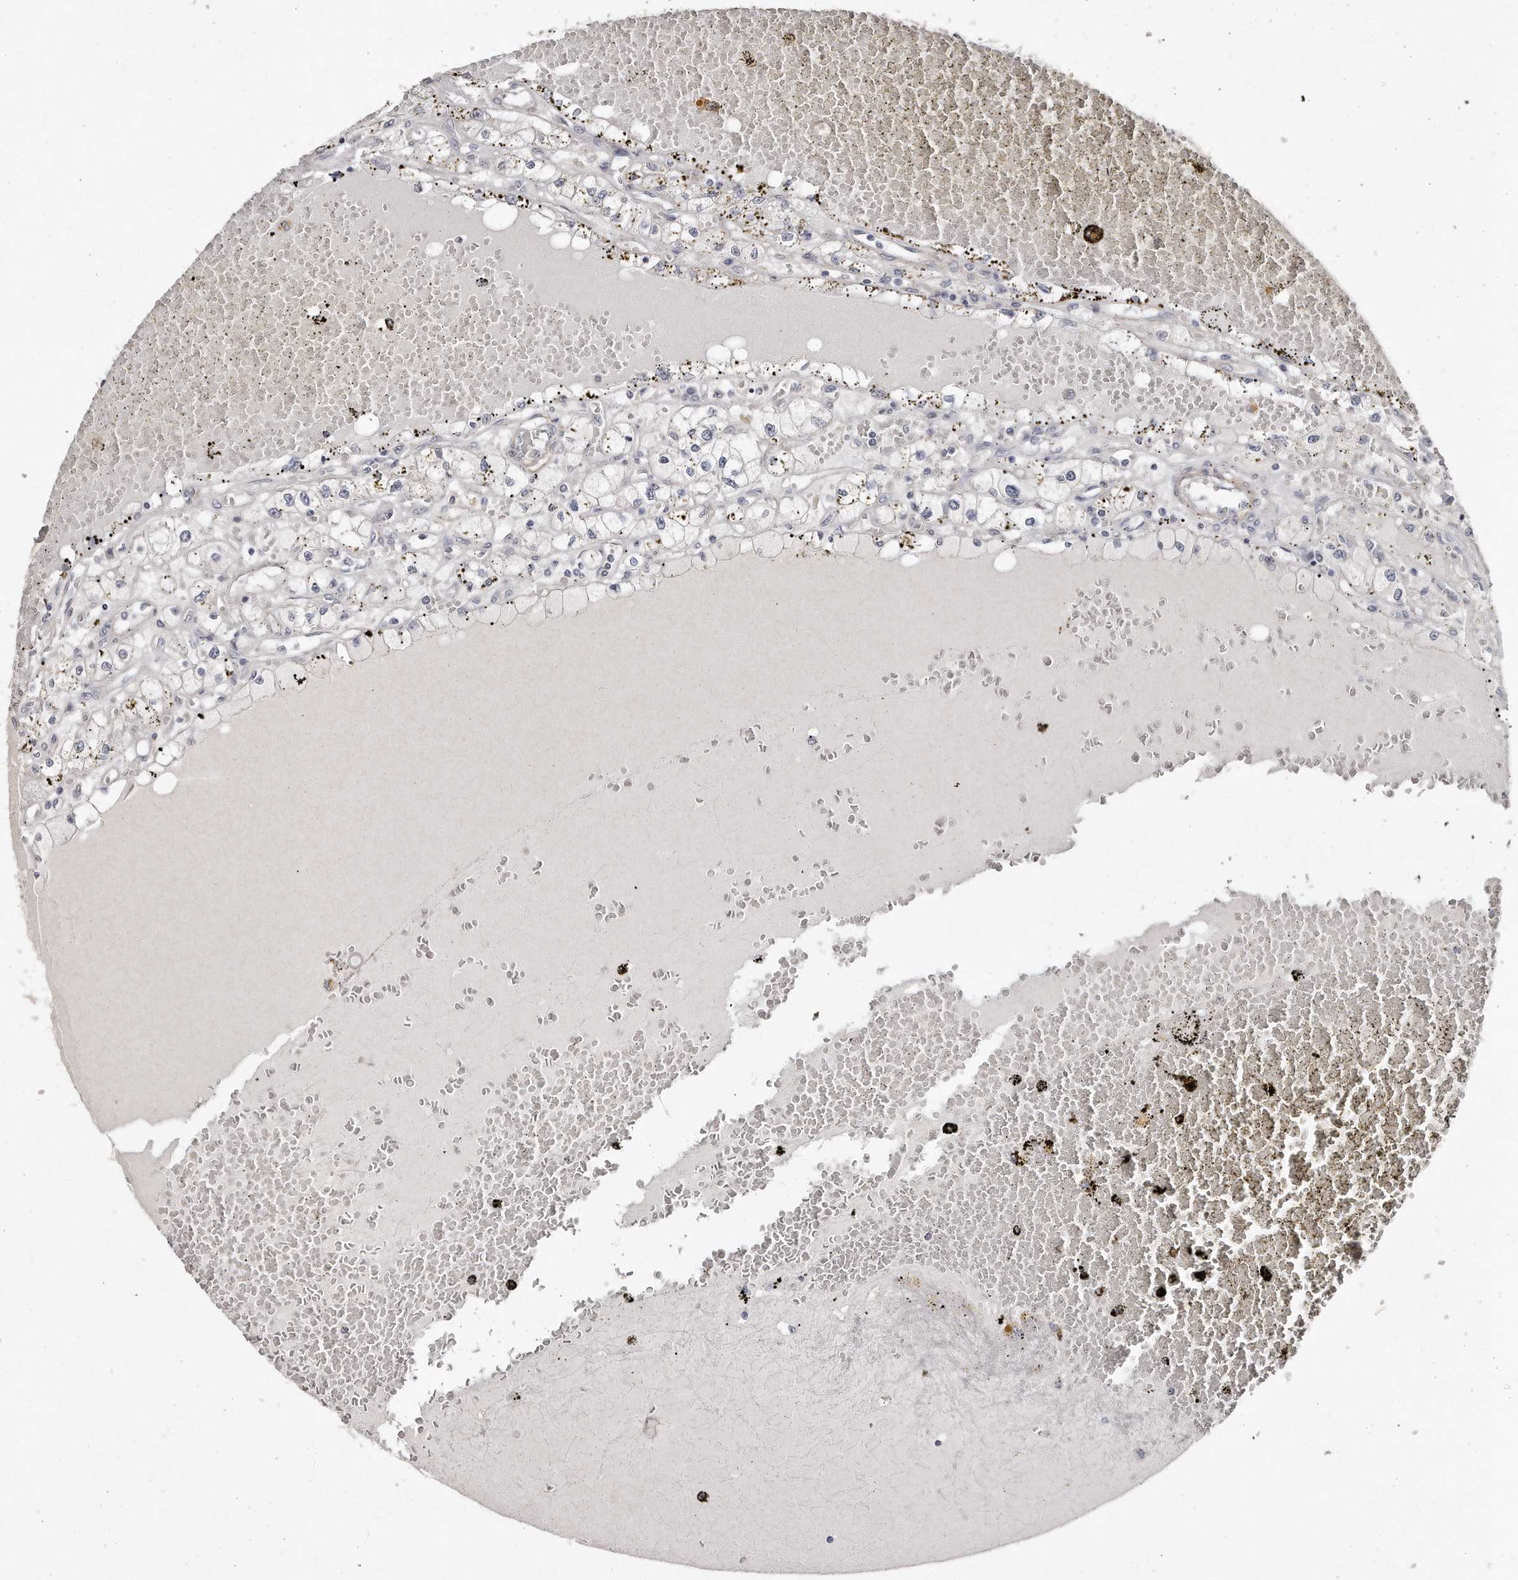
{"staining": {"intensity": "negative", "quantity": "none", "location": "none"}, "tissue": "renal cancer", "cell_type": "Tumor cells", "image_type": "cancer", "snomed": [{"axis": "morphology", "description": "Adenocarcinoma, NOS"}, {"axis": "topography", "description": "Kidney"}], "caption": "This is a histopathology image of immunohistochemistry staining of adenocarcinoma (renal), which shows no expression in tumor cells. Nuclei are stained in blue.", "gene": "LMOD1", "patient": {"sex": "male", "age": 56}}